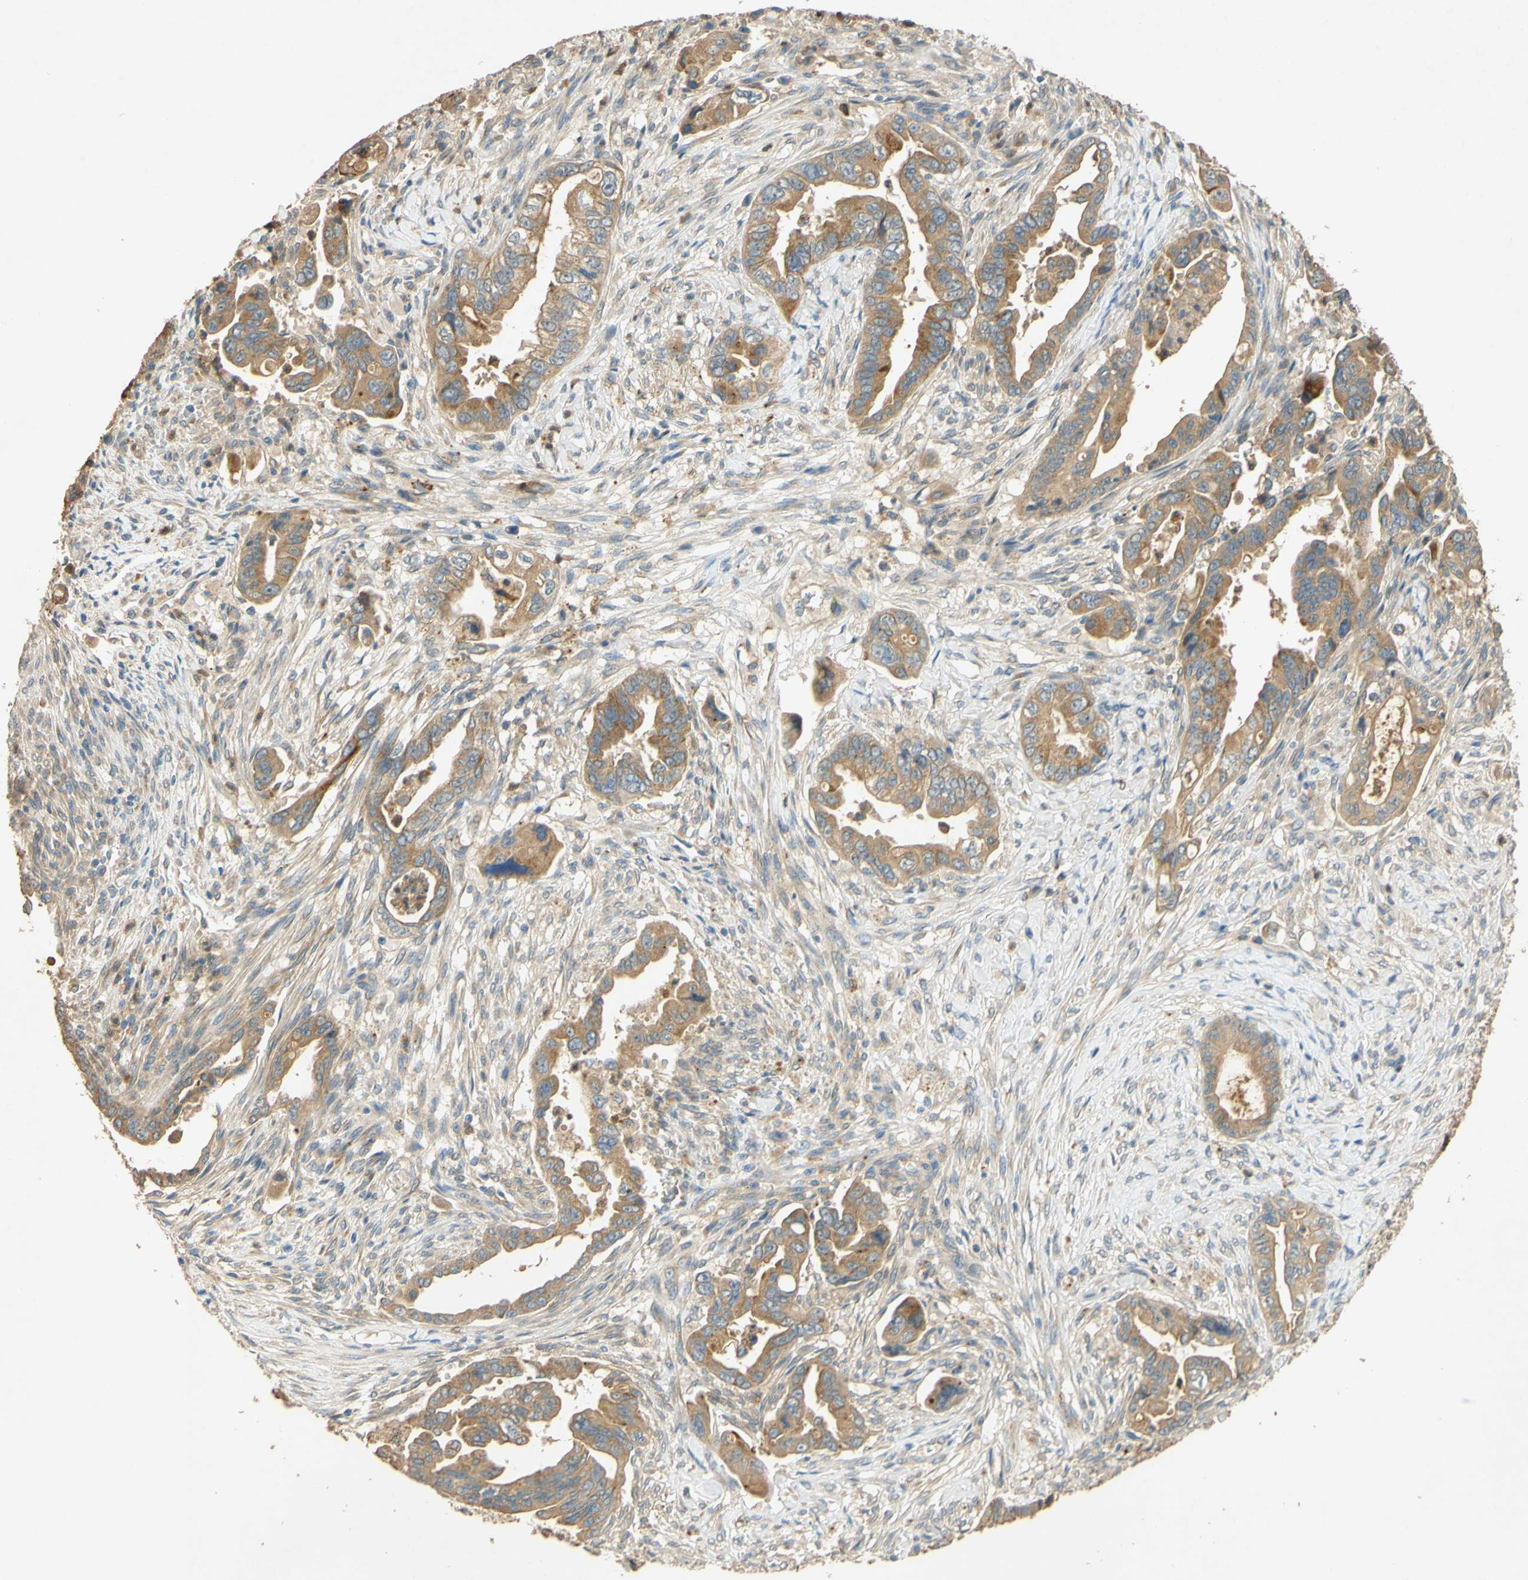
{"staining": {"intensity": "moderate", "quantity": ">75%", "location": "cytoplasmic/membranous"}, "tissue": "pancreatic cancer", "cell_type": "Tumor cells", "image_type": "cancer", "snomed": [{"axis": "morphology", "description": "Adenocarcinoma, NOS"}, {"axis": "topography", "description": "Pancreas"}], "caption": "The micrograph displays staining of pancreatic cancer, revealing moderate cytoplasmic/membranous protein expression (brown color) within tumor cells.", "gene": "ENTREP2", "patient": {"sex": "male", "age": 70}}